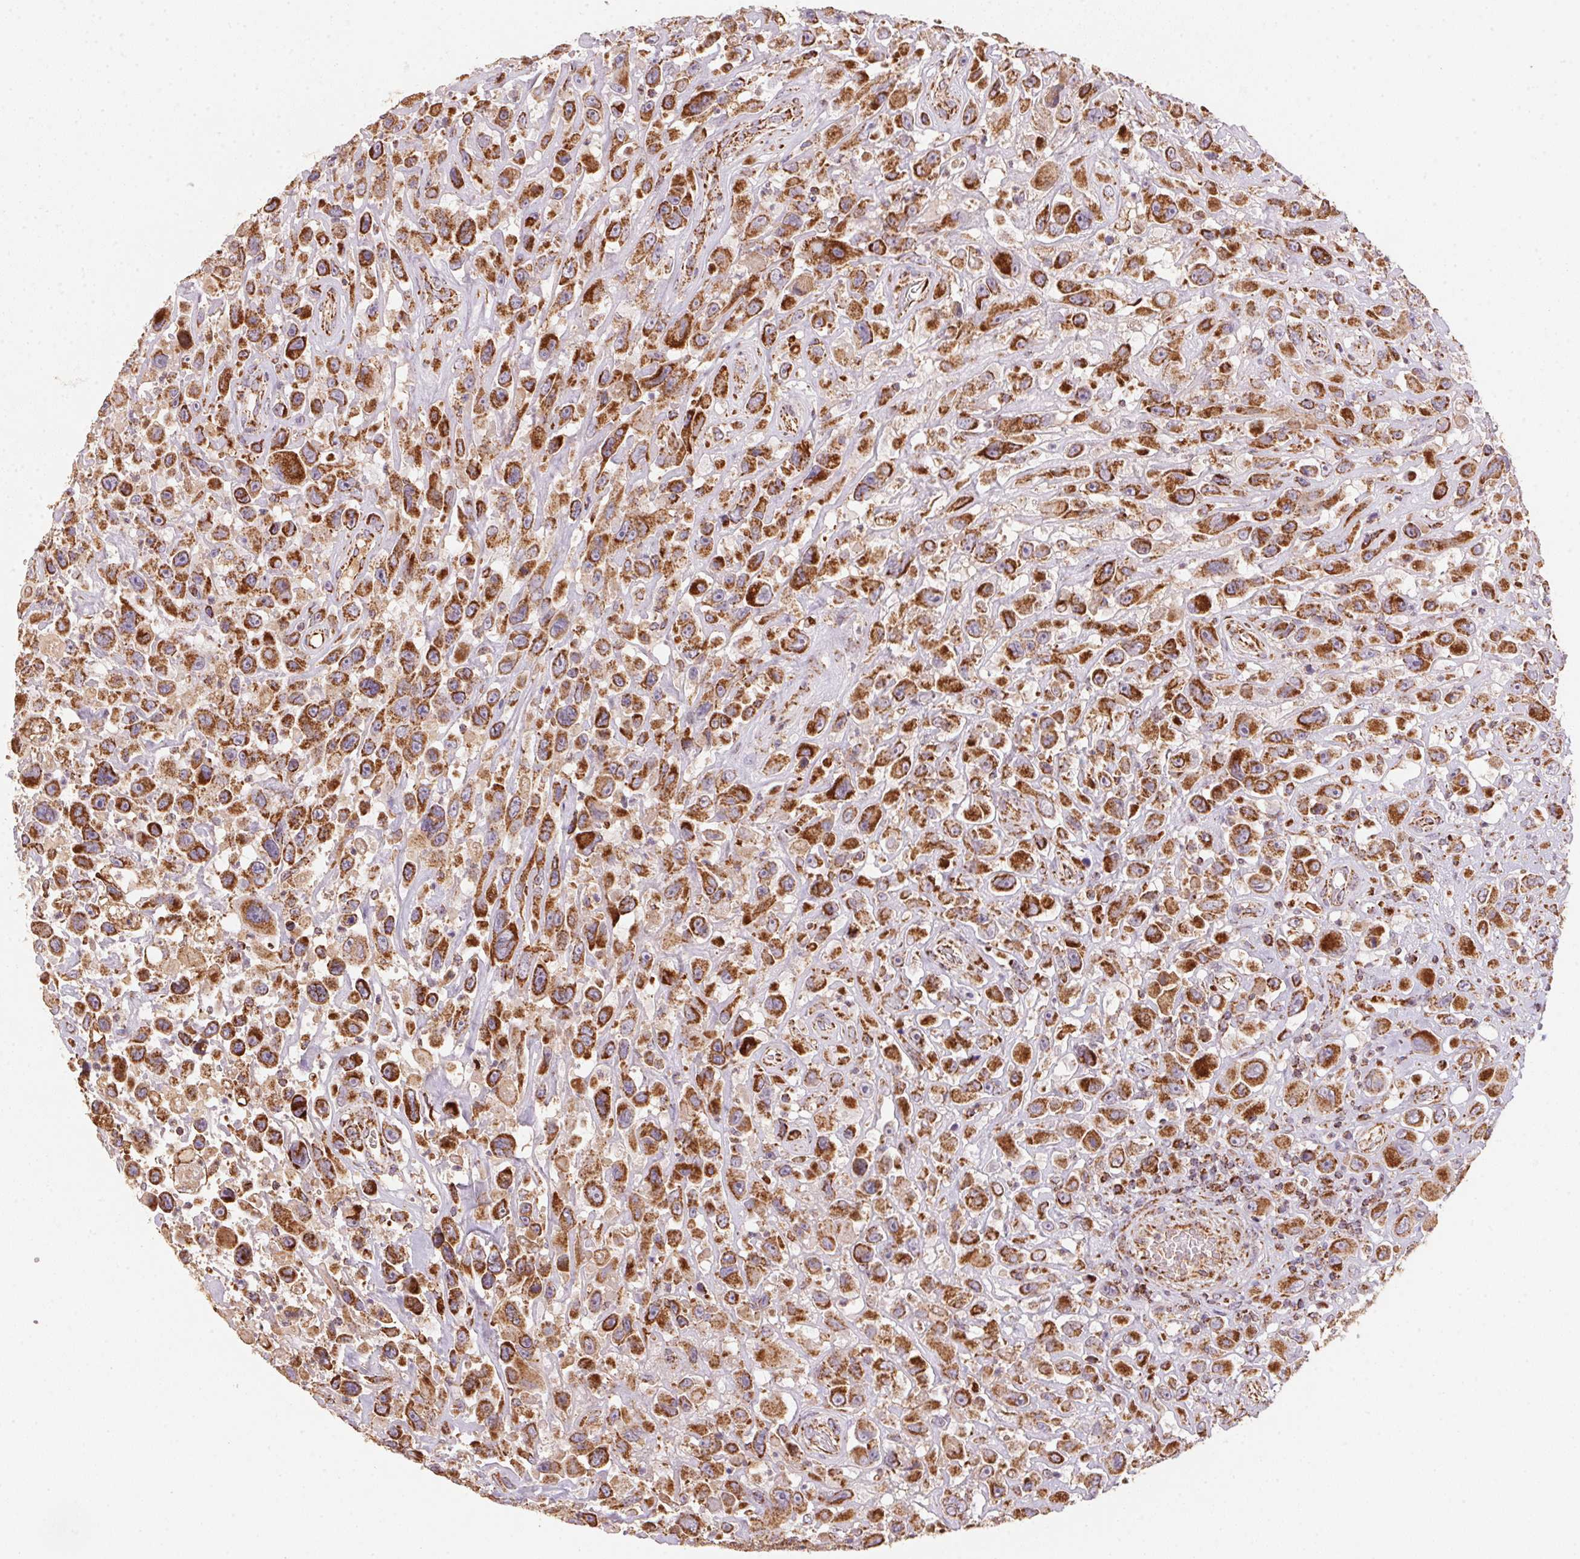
{"staining": {"intensity": "strong", "quantity": ">75%", "location": "cytoplasmic/membranous"}, "tissue": "urothelial cancer", "cell_type": "Tumor cells", "image_type": "cancer", "snomed": [{"axis": "morphology", "description": "Urothelial carcinoma, High grade"}, {"axis": "topography", "description": "Urinary bladder"}], "caption": "High-grade urothelial carcinoma tissue displays strong cytoplasmic/membranous staining in about >75% of tumor cells, visualized by immunohistochemistry.", "gene": "NDUFS2", "patient": {"sex": "male", "age": 53}}